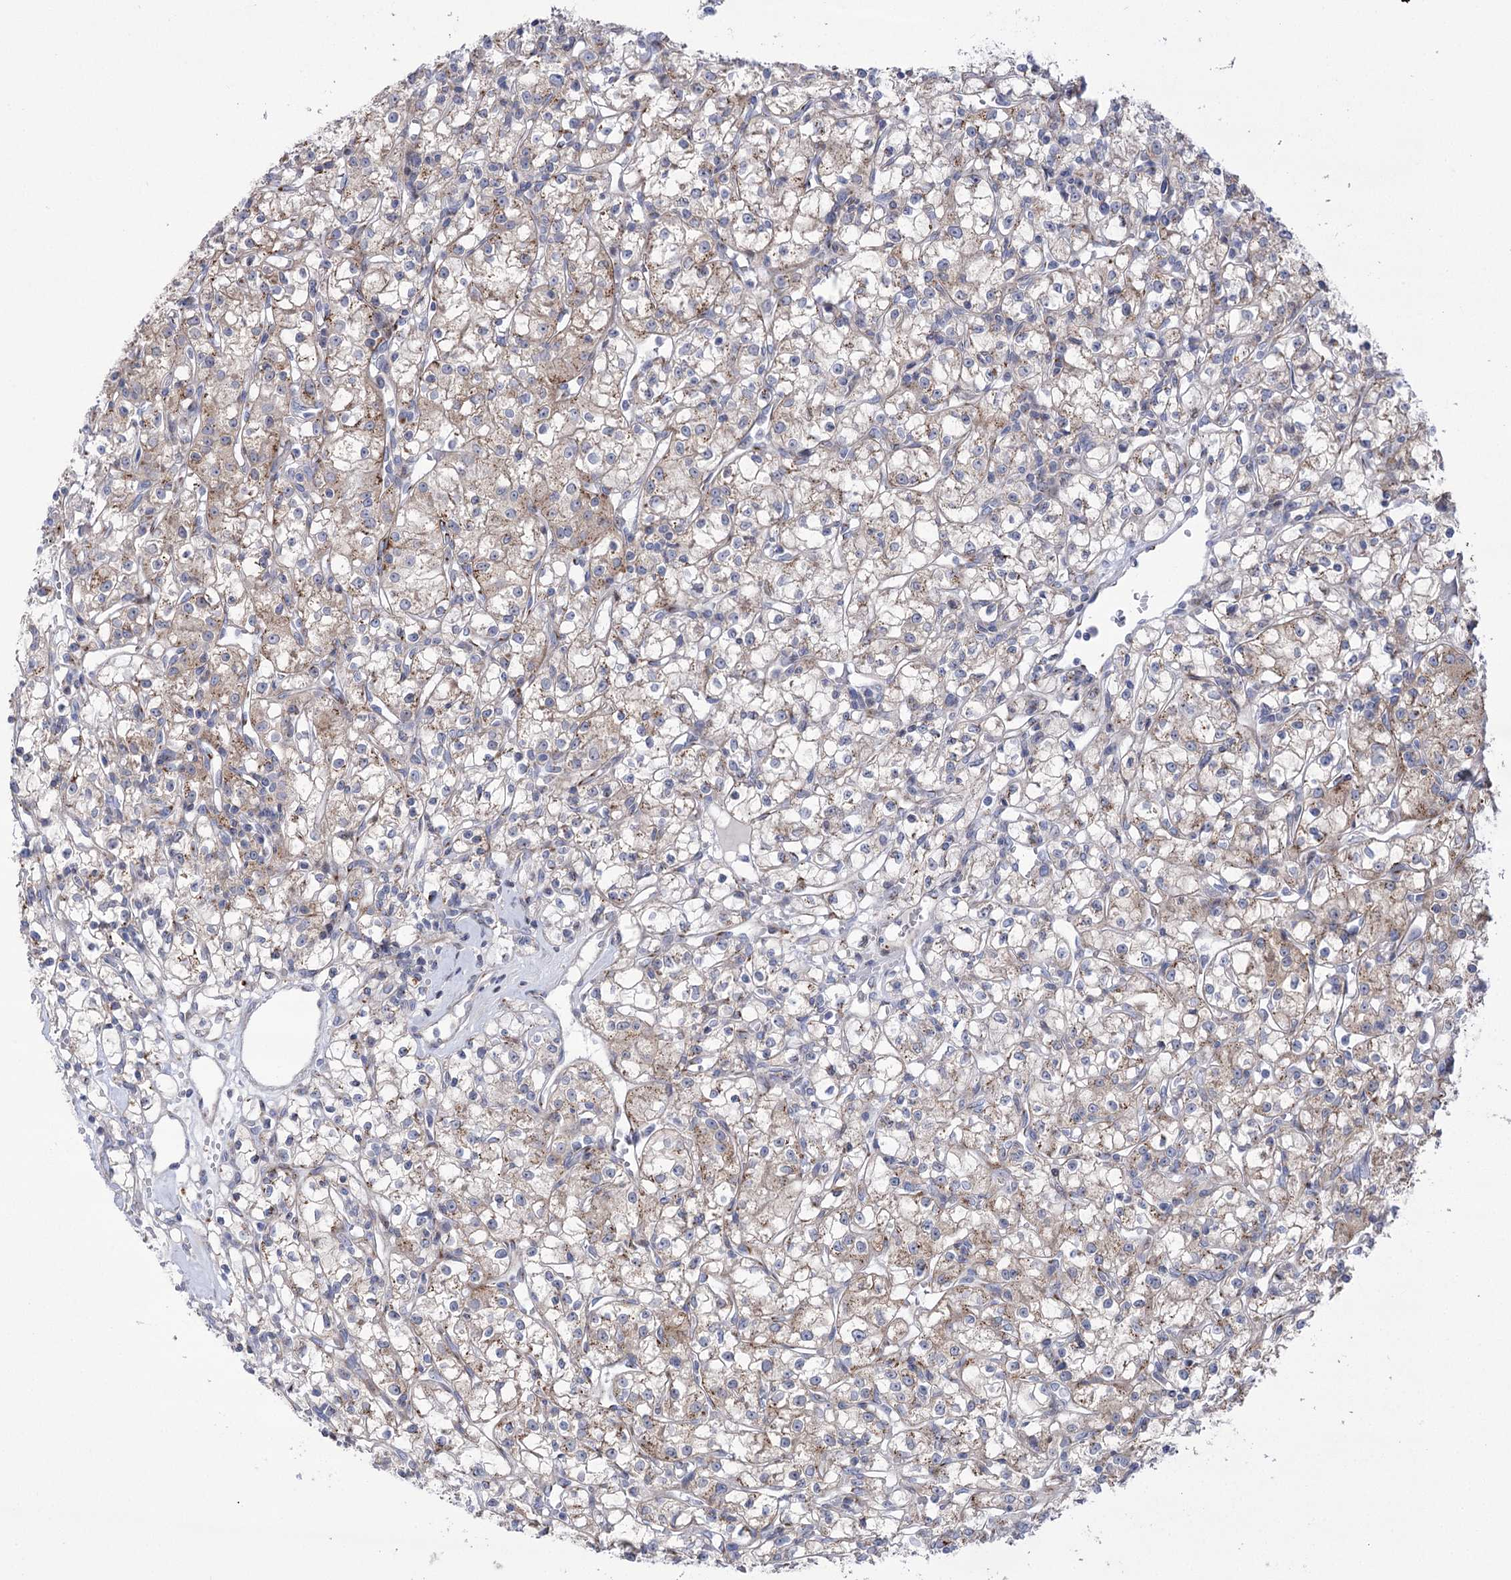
{"staining": {"intensity": "weak", "quantity": "25%-75%", "location": "cytoplasmic/membranous"}, "tissue": "renal cancer", "cell_type": "Tumor cells", "image_type": "cancer", "snomed": [{"axis": "morphology", "description": "Adenocarcinoma, NOS"}, {"axis": "topography", "description": "Kidney"}], "caption": "Weak cytoplasmic/membranous positivity is appreciated in approximately 25%-75% of tumor cells in renal cancer (adenocarcinoma).", "gene": "NME7", "patient": {"sex": "female", "age": 59}}